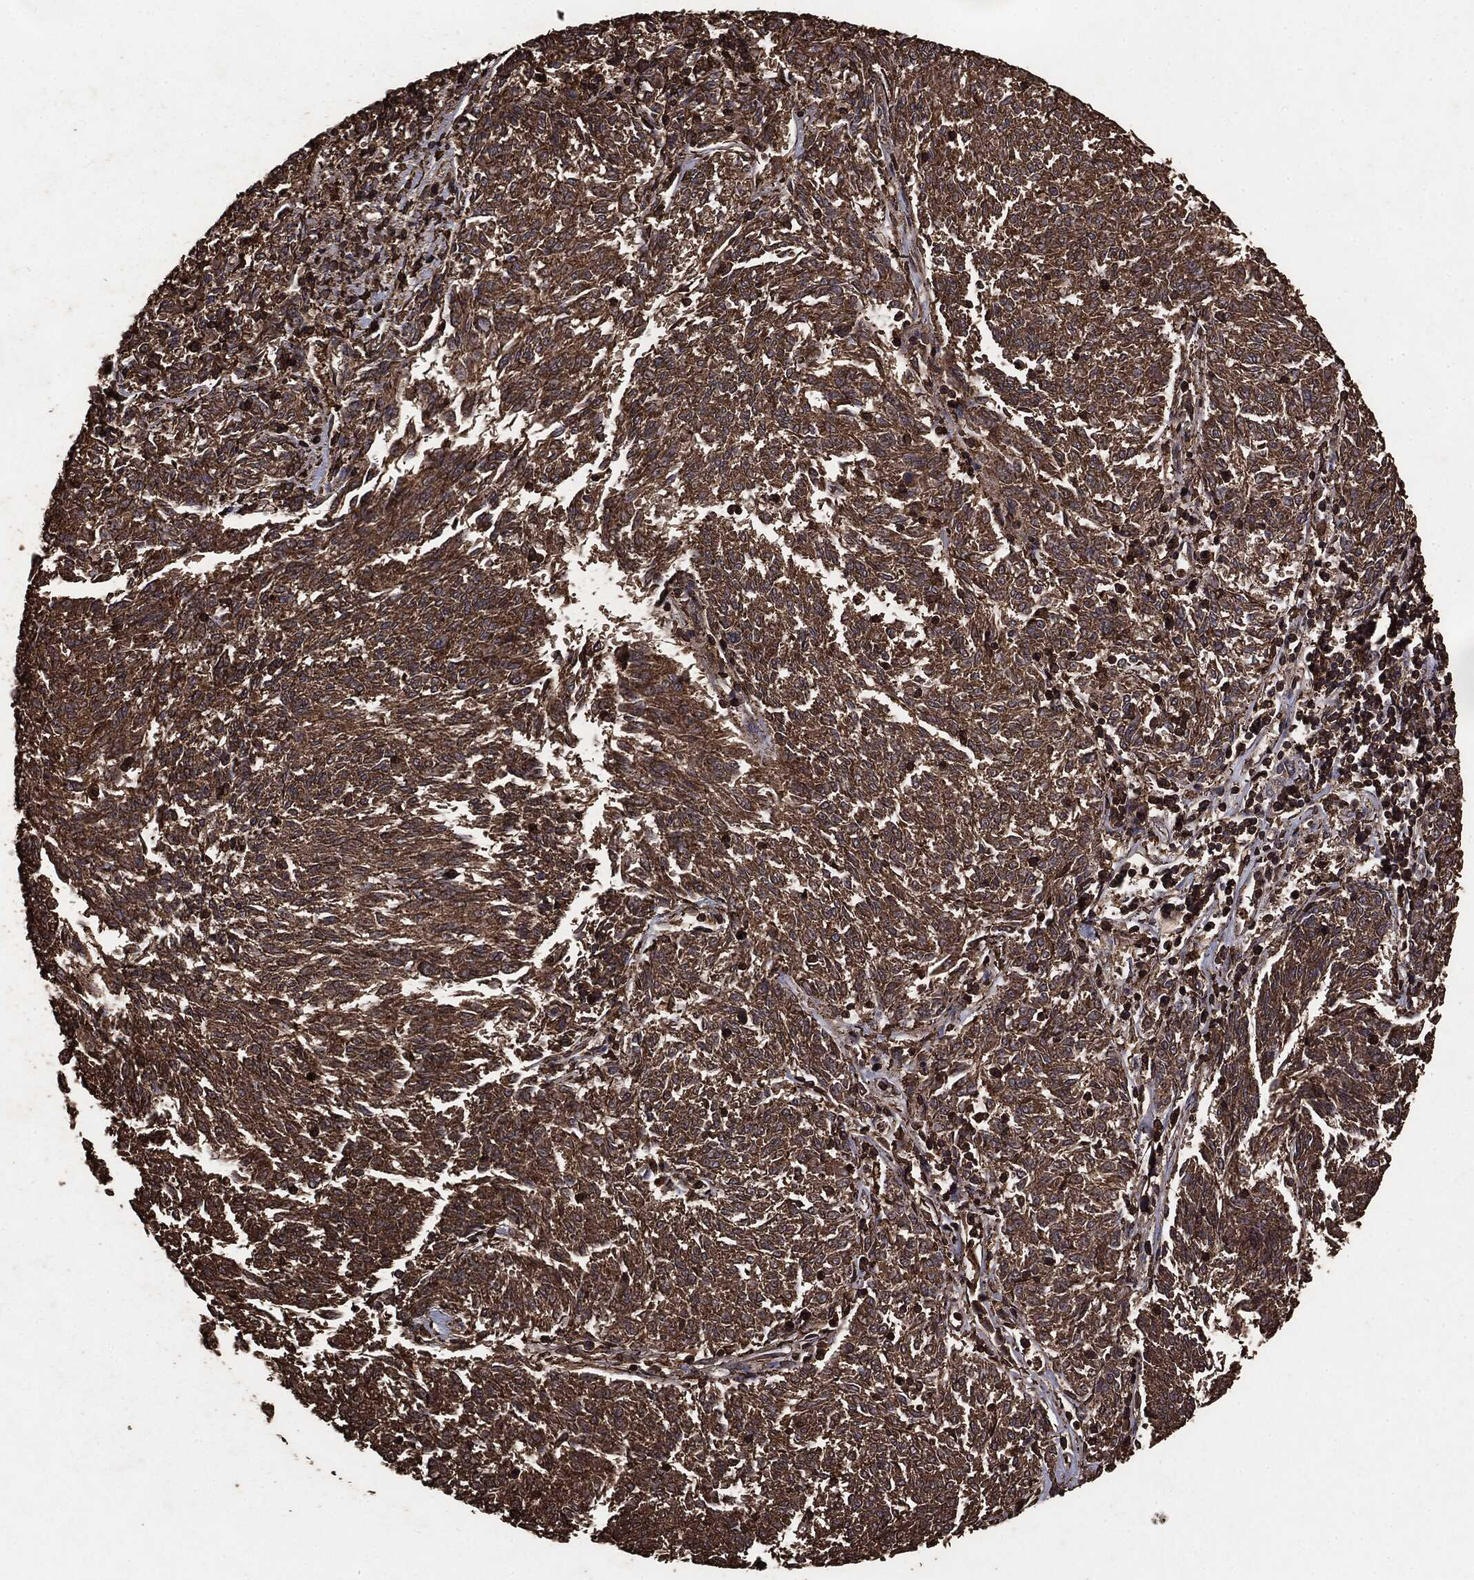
{"staining": {"intensity": "moderate", "quantity": ">75%", "location": "cytoplasmic/membranous"}, "tissue": "melanoma", "cell_type": "Tumor cells", "image_type": "cancer", "snomed": [{"axis": "morphology", "description": "Malignant melanoma, NOS"}, {"axis": "topography", "description": "Skin"}], "caption": "An immunohistochemistry histopathology image of tumor tissue is shown. Protein staining in brown highlights moderate cytoplasmic/membranous positivity in melanoma within tumor cells.", "gene": "MTOR", "patient": {"sex": "female", "age": 72}}